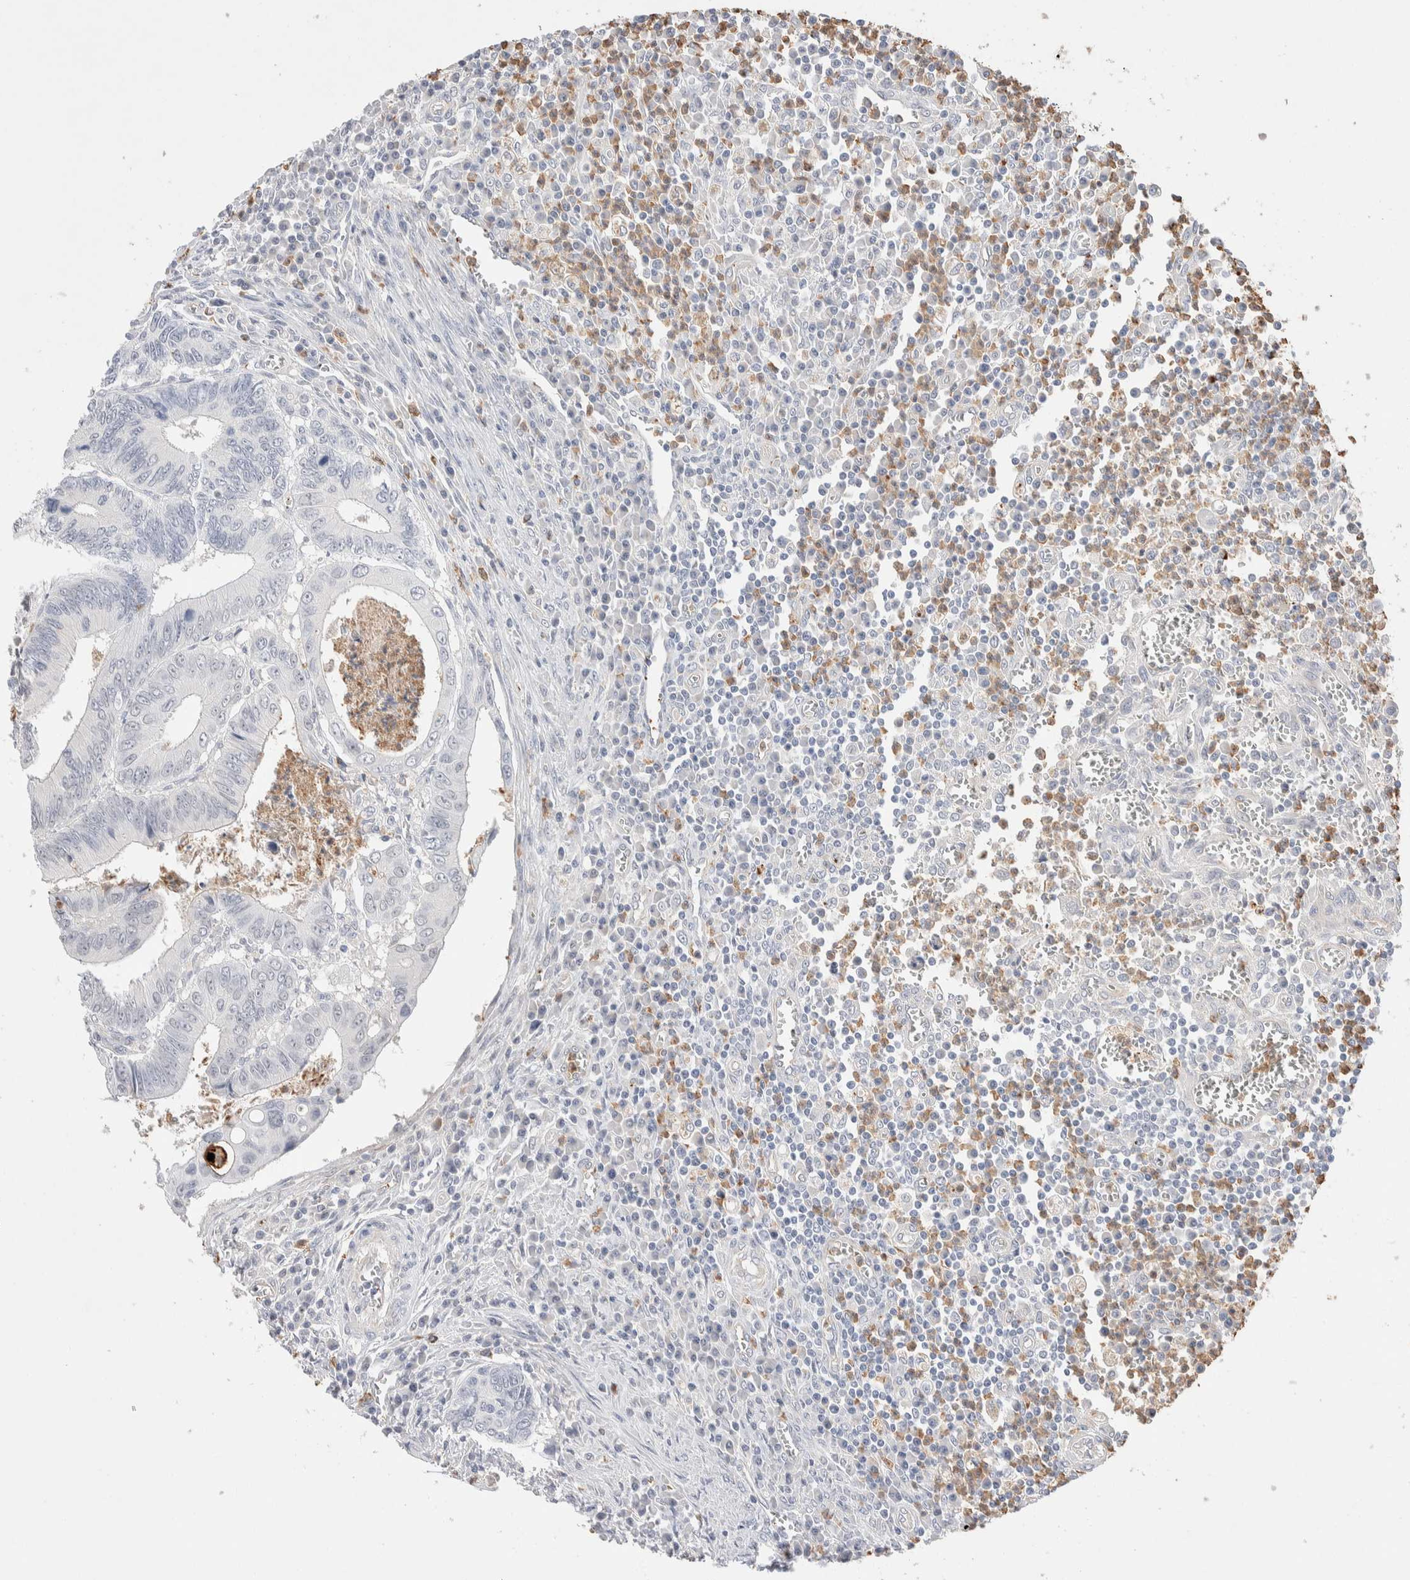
{"staining": {"intensity": "negative", "quantity": "none", "location": "none"}, "tissue": "colorectal cancer", "cell_type": "Tumor cells", "image_type": "cancer", "snomed": [{"axis": "morphology", "description": "Inflammation, NOS"}, {"axis": "morphology", "description": "Adenocarcinoma, NOS"}, {"axis": "topography", "description": "Colon"}], "caption": "The IHC photomicrograph has no significant positivity in tumor cells of colorectal cancer (adenocarcinoma) tissue.", "gene": "FFAR2", "patient": {"sex": "male", "age": 72}}